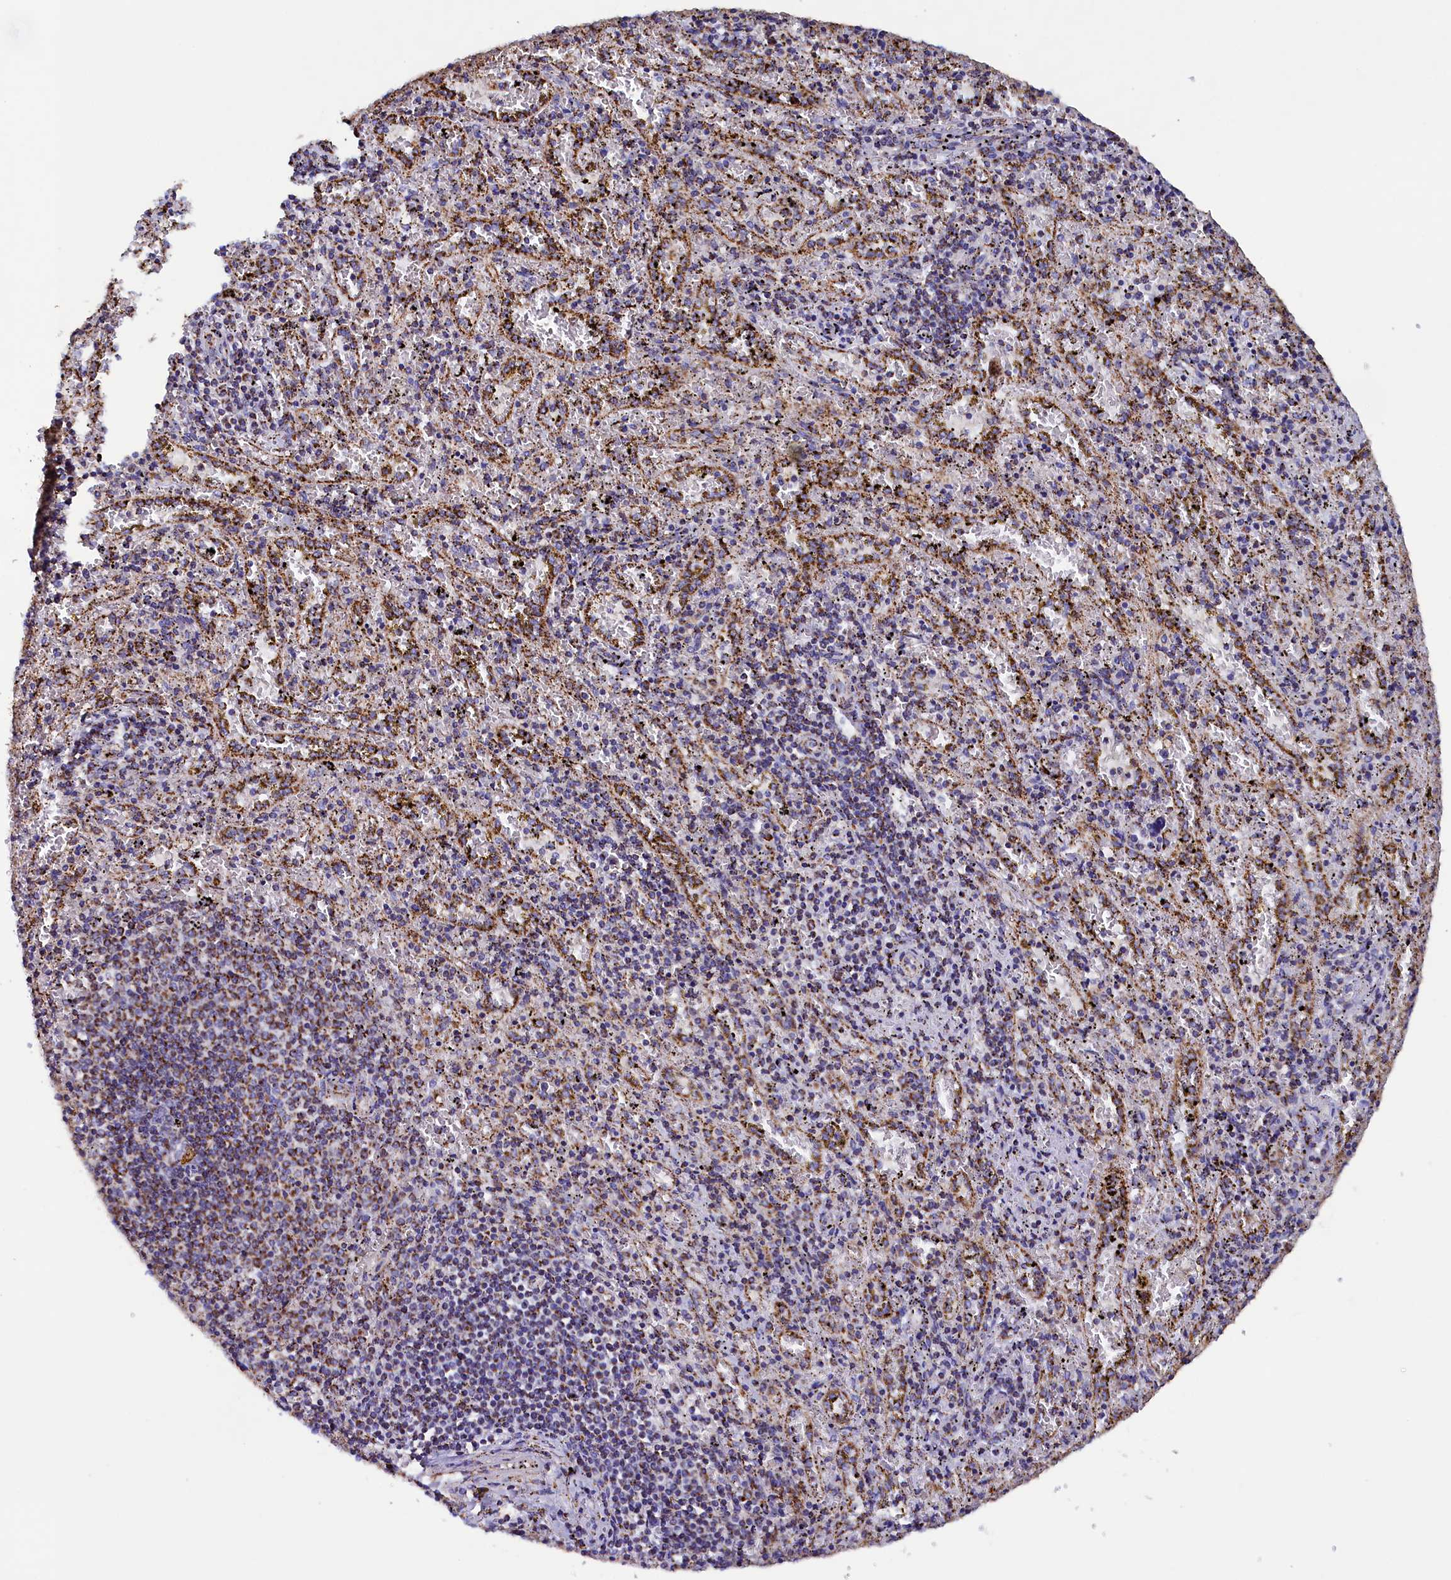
{"staining": {"intensity": "moderate", "quantity": "25%-75%", "location": "cytoplasmic/membranous"}, "tissue": "spleen", "cell_type": "Cells in red pulp", "image_type": "normal", "snomed": [{"axis": "morphology", "description": "Normal tissue, NOS"}, {"axis": "topography", "description": "Spleen"}], "caption": "Benign spleen displays moderate cytoplasmic/membranous expression in about 25%-75% of cells in red pulp Using DAB (brown) and hematoxylin (blue) stains, captured at high magnification using brightfield microscopy..", "gene": "SLC39A3", "patient": {"sex": "male", "age": 11}}